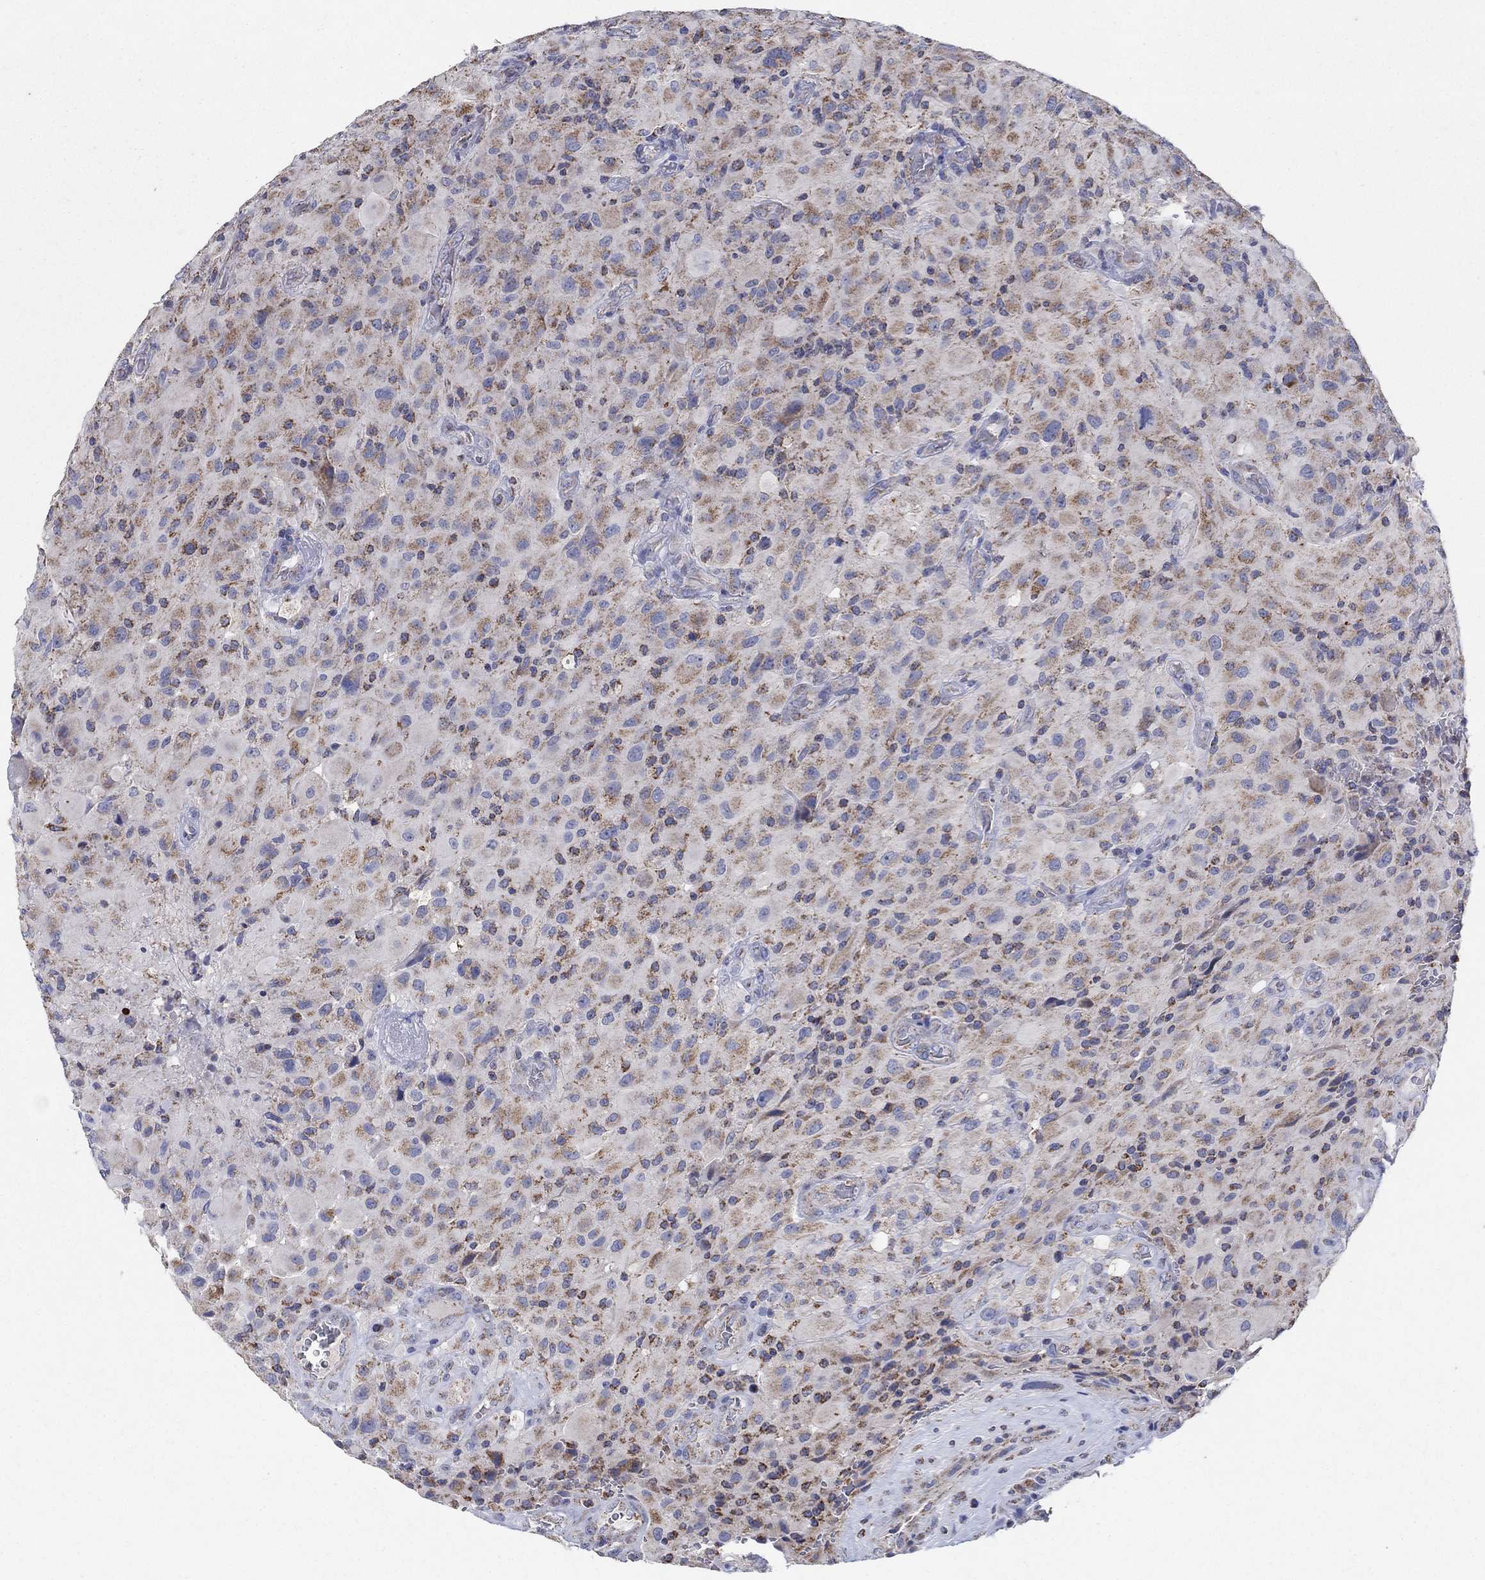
{"staining": {"intensity": "strong", "quantity": "<25%", "location": "cytoplasmic/membranous"}, "tissue": "glioma", "cell_type": "Tumor cells", "image_type": "cancer", "snomed": [{"axis": "morphology", "description": "Glioma, malignant, High grade"}, {"axis": "topography", "description": "Cerebral cortex"}], "caption": "Protein expression analysis of human glioma reveals strong cytoplasmic/membranous positivity in approximately <25% of tumor cells.", "gene": "C9orf85", "patient": {"sex": "male", "age": 35}}